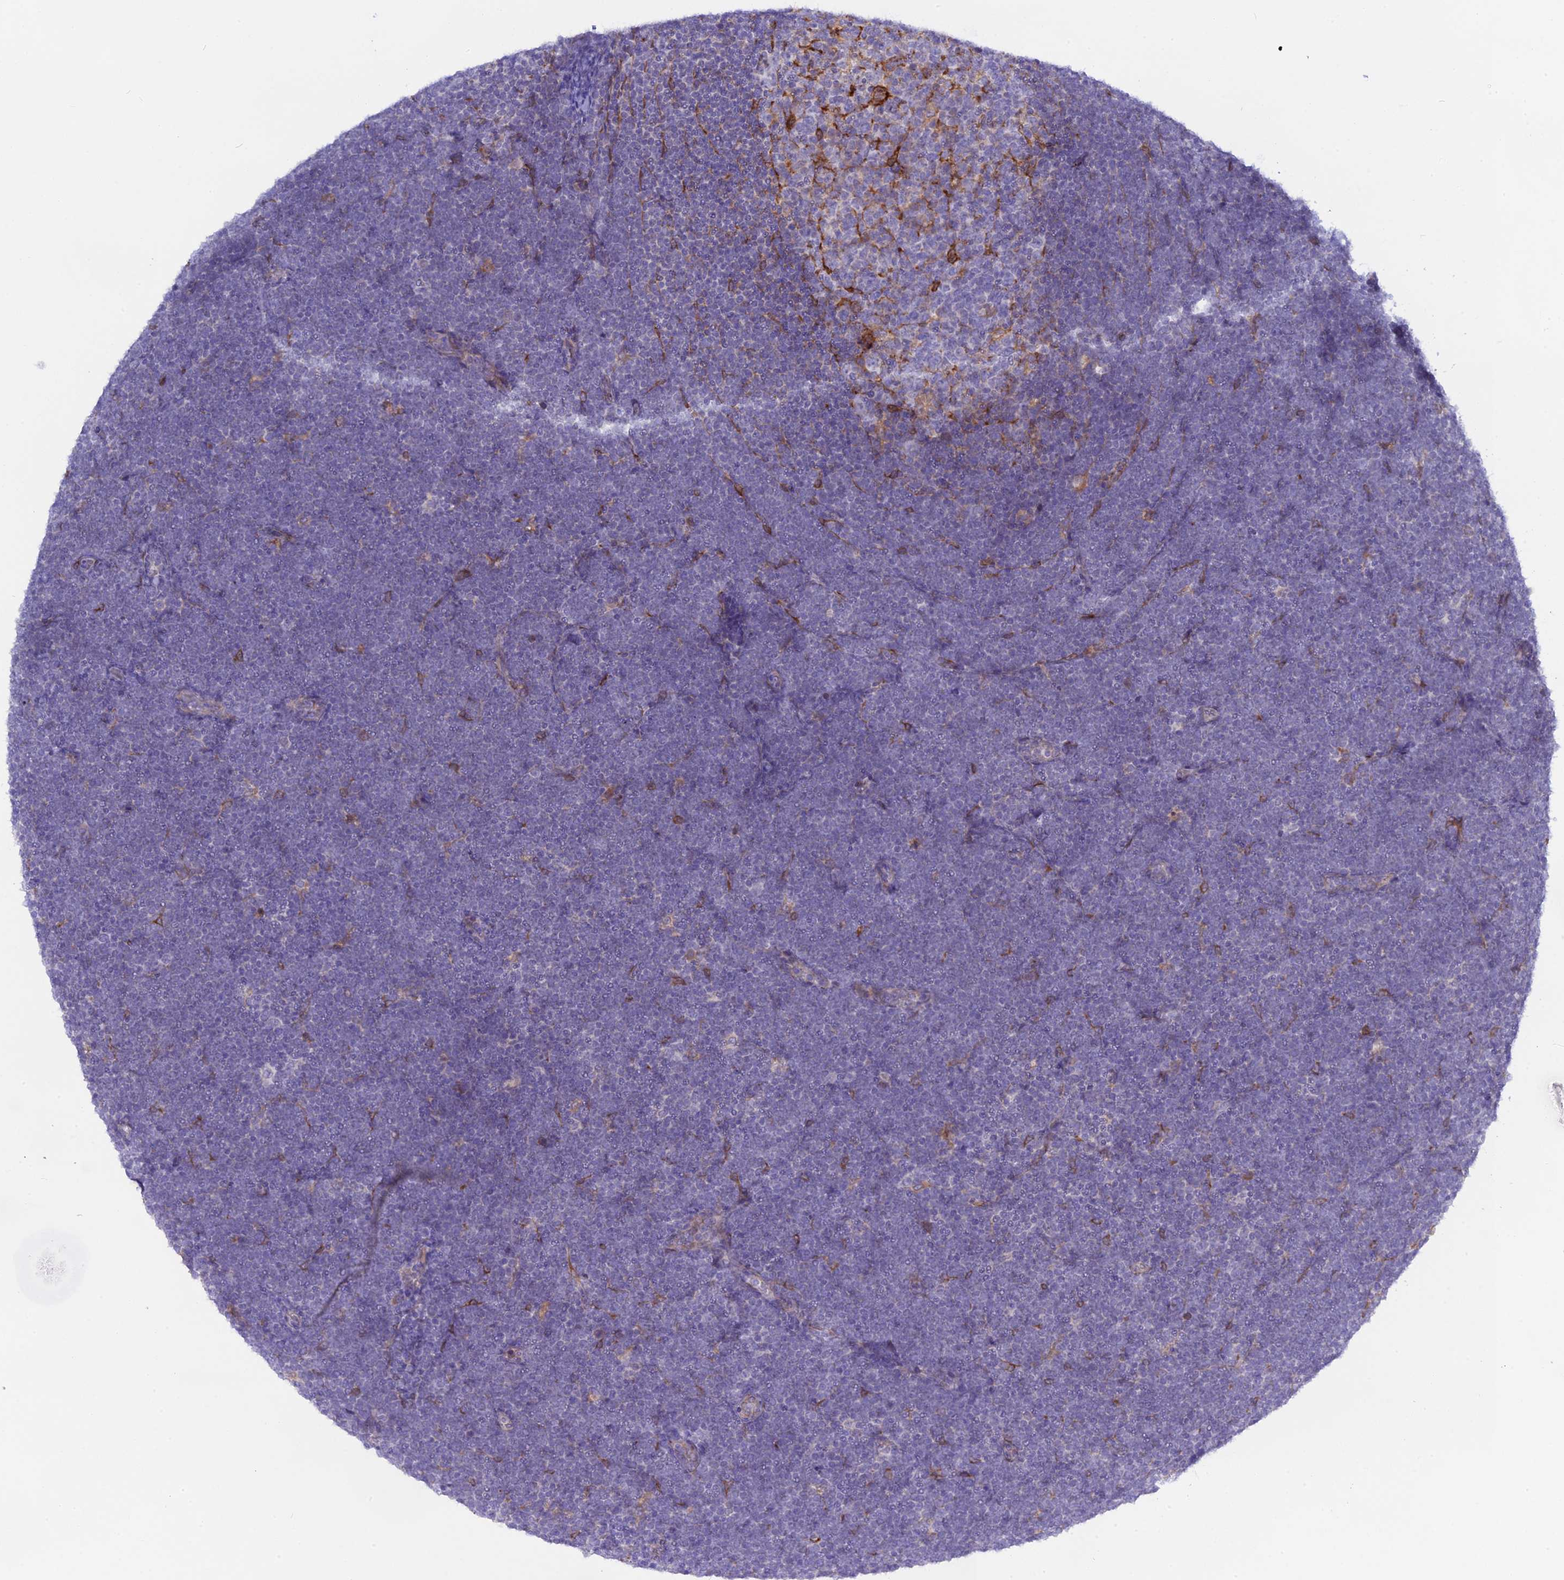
{"staining": {"intensity": "negative", "quantity": "none", "location": "none"}, "tissue": "lymphoma", "cell_type": "Tumor cells", "image_type": "cancer", "snomed": [{"axis": "morphology", "description": "Malignant lymphoma, non-Hodgkin's type, High grade"}, {"axis": "topography", "description": "Lymph node"}], "caption": "IHC photomicrograph of lymphoma stained for a protein (brown), which displays no staining in tumor cells.", "gene": "TLCD1", "patient": {"sex": "male", "age": 13}}